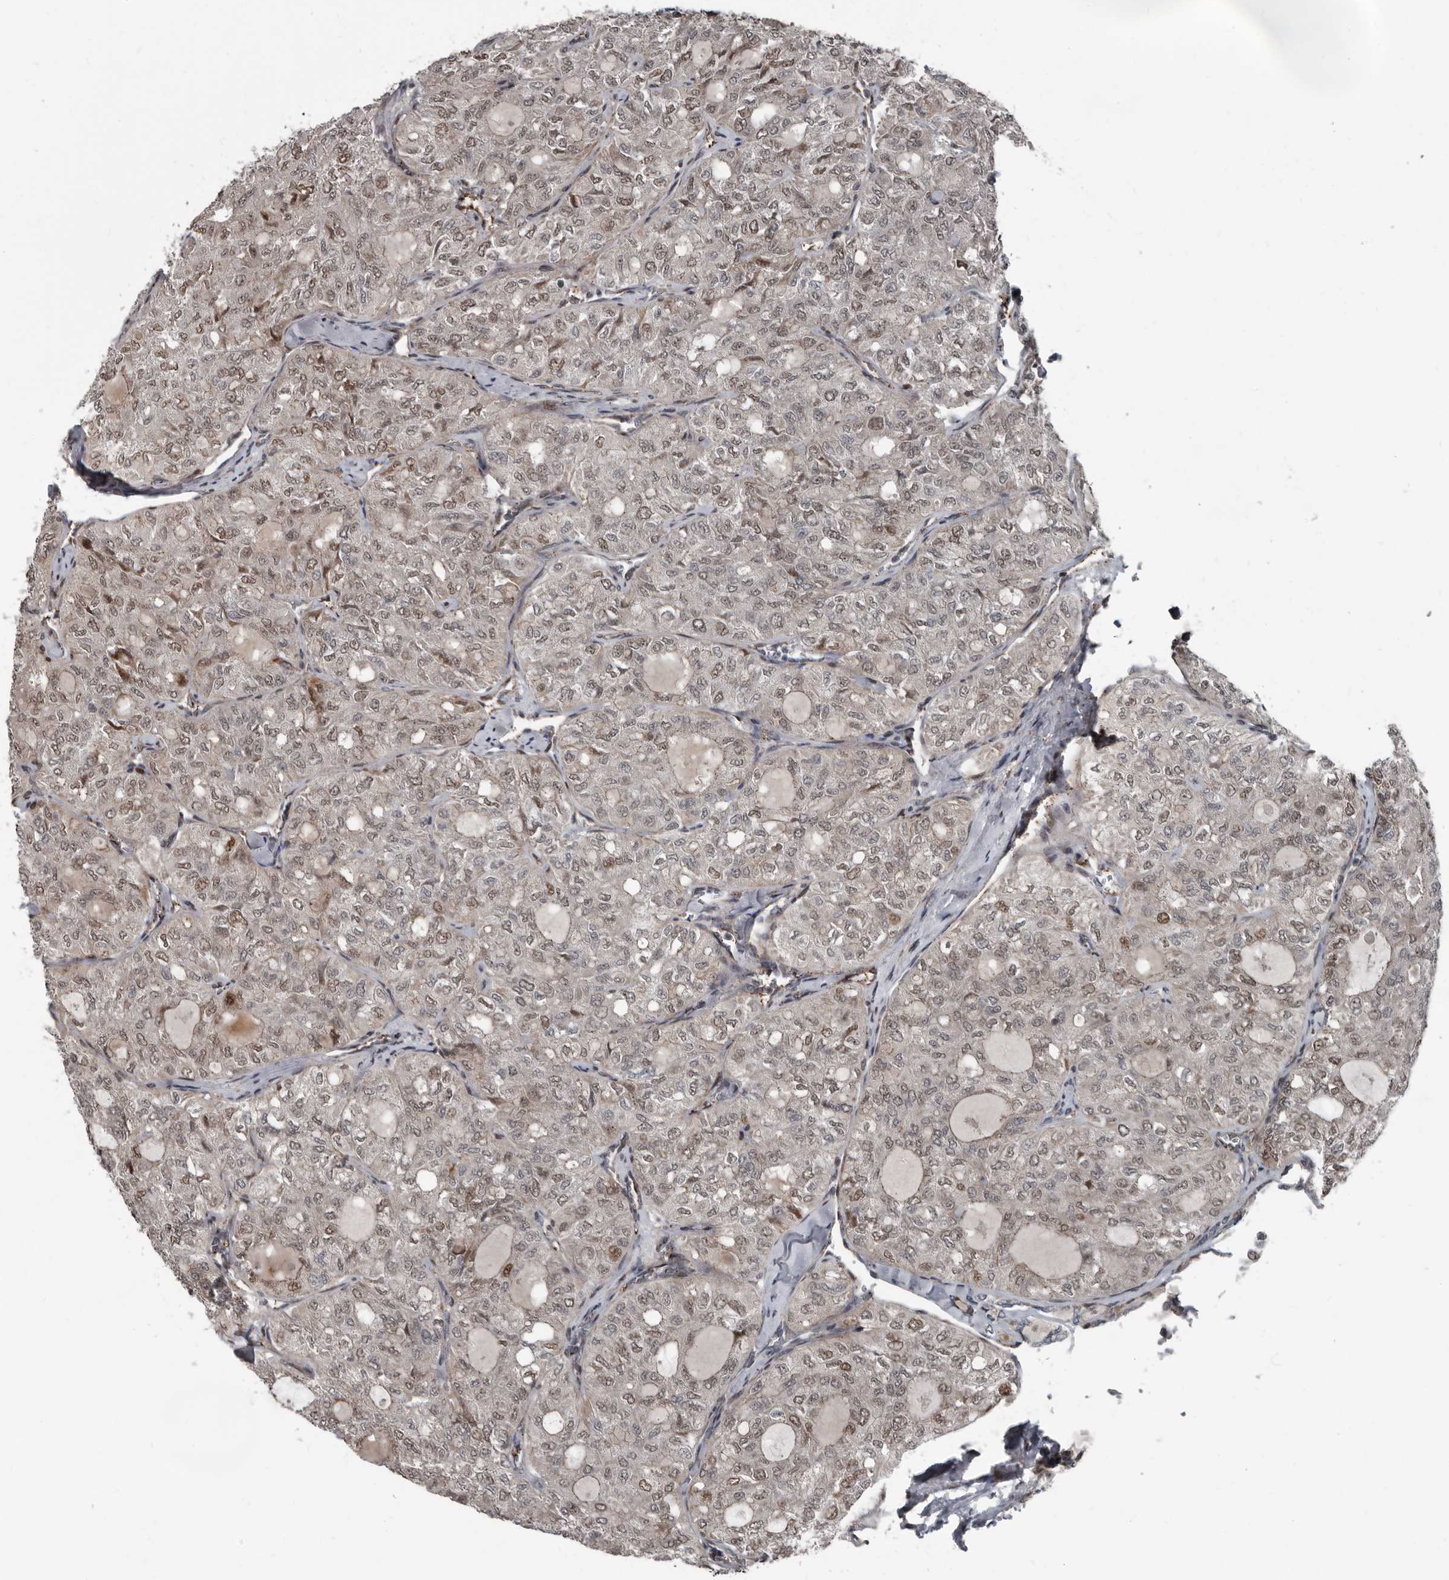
{"staining": {"intensity": "moderate", "quantity": ">75%", "location": "nuclear"}, "tissue": "thyroid cancer", "cell_type": "Tumor cells", "image_type": "cancer", "snomed": [{"axis": "morphology", "description": "Follicular adenoma carcinoma, NOS"}, {"axis": "topography", "description": "Thyroid gland"}], "caption": "Immunohistochemistry (IHC) image of neoplastic tissue: human thyroid cancer (follicular adenoma carcinoma) stained using immunohistochemistry (IHC) demonstrates medium levels of moderate protein expression localized specifically in the nuclear of tumor cells, appearing as a nuclear brown color.", "gene": "CHD1L", "patient": {"sex": "male", "age": 75}}